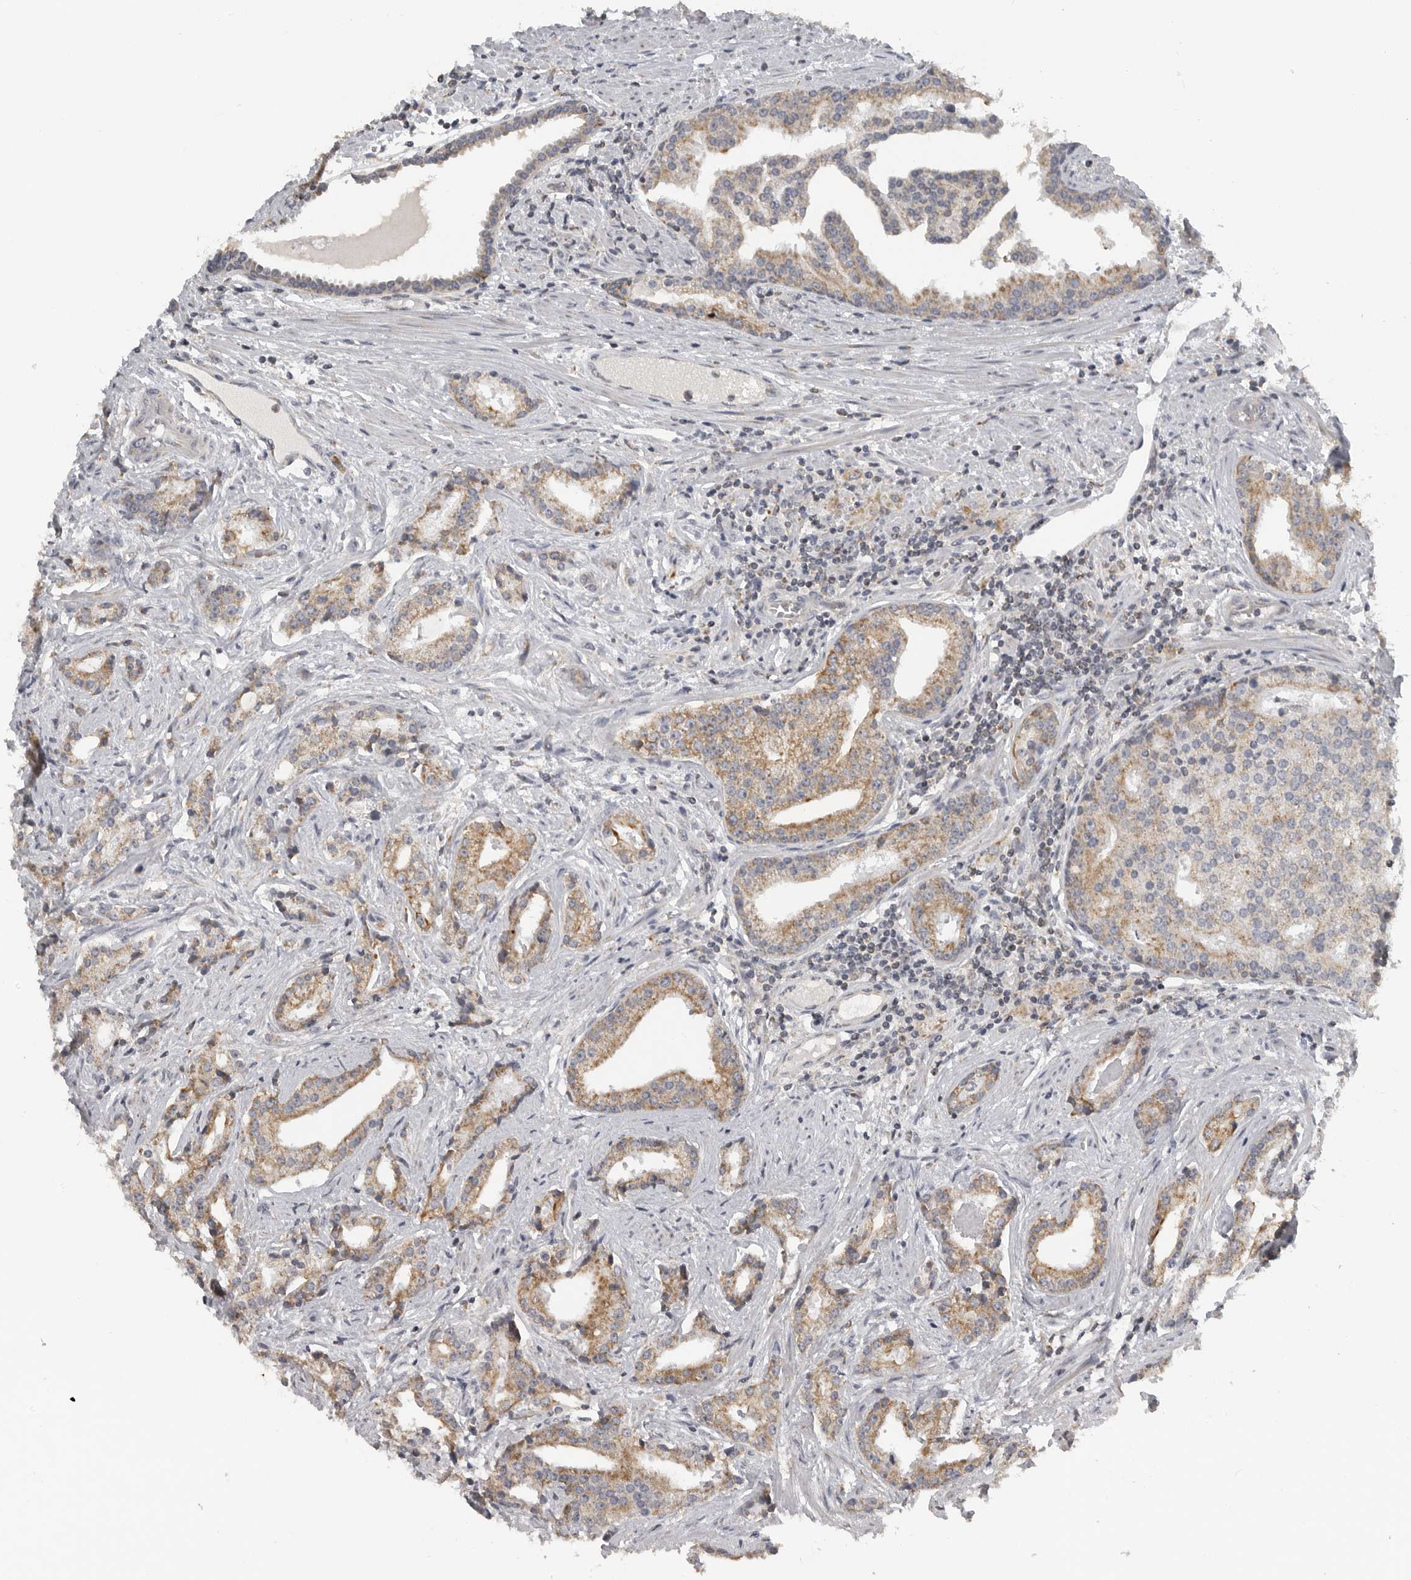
{"staining": {"intensity": "moderate", "quantity": ">75%", "location": "cytoplasmic/membranous"}, "tissue": "prostate cancer", "cell_type": "Tumor cells", "image_type": "cancer", "snomed": [{"axis": "morphology", "description": "Adenocarcinoma, Low grade"}, {"axis": "topography", "description": "Prostate"}], "caption": "Human prostate cancer stained with a protein marker shows moderate staining in tumor cells.", "gene": "RXFP3", "patient": {"sex": "male", "age": 67}}